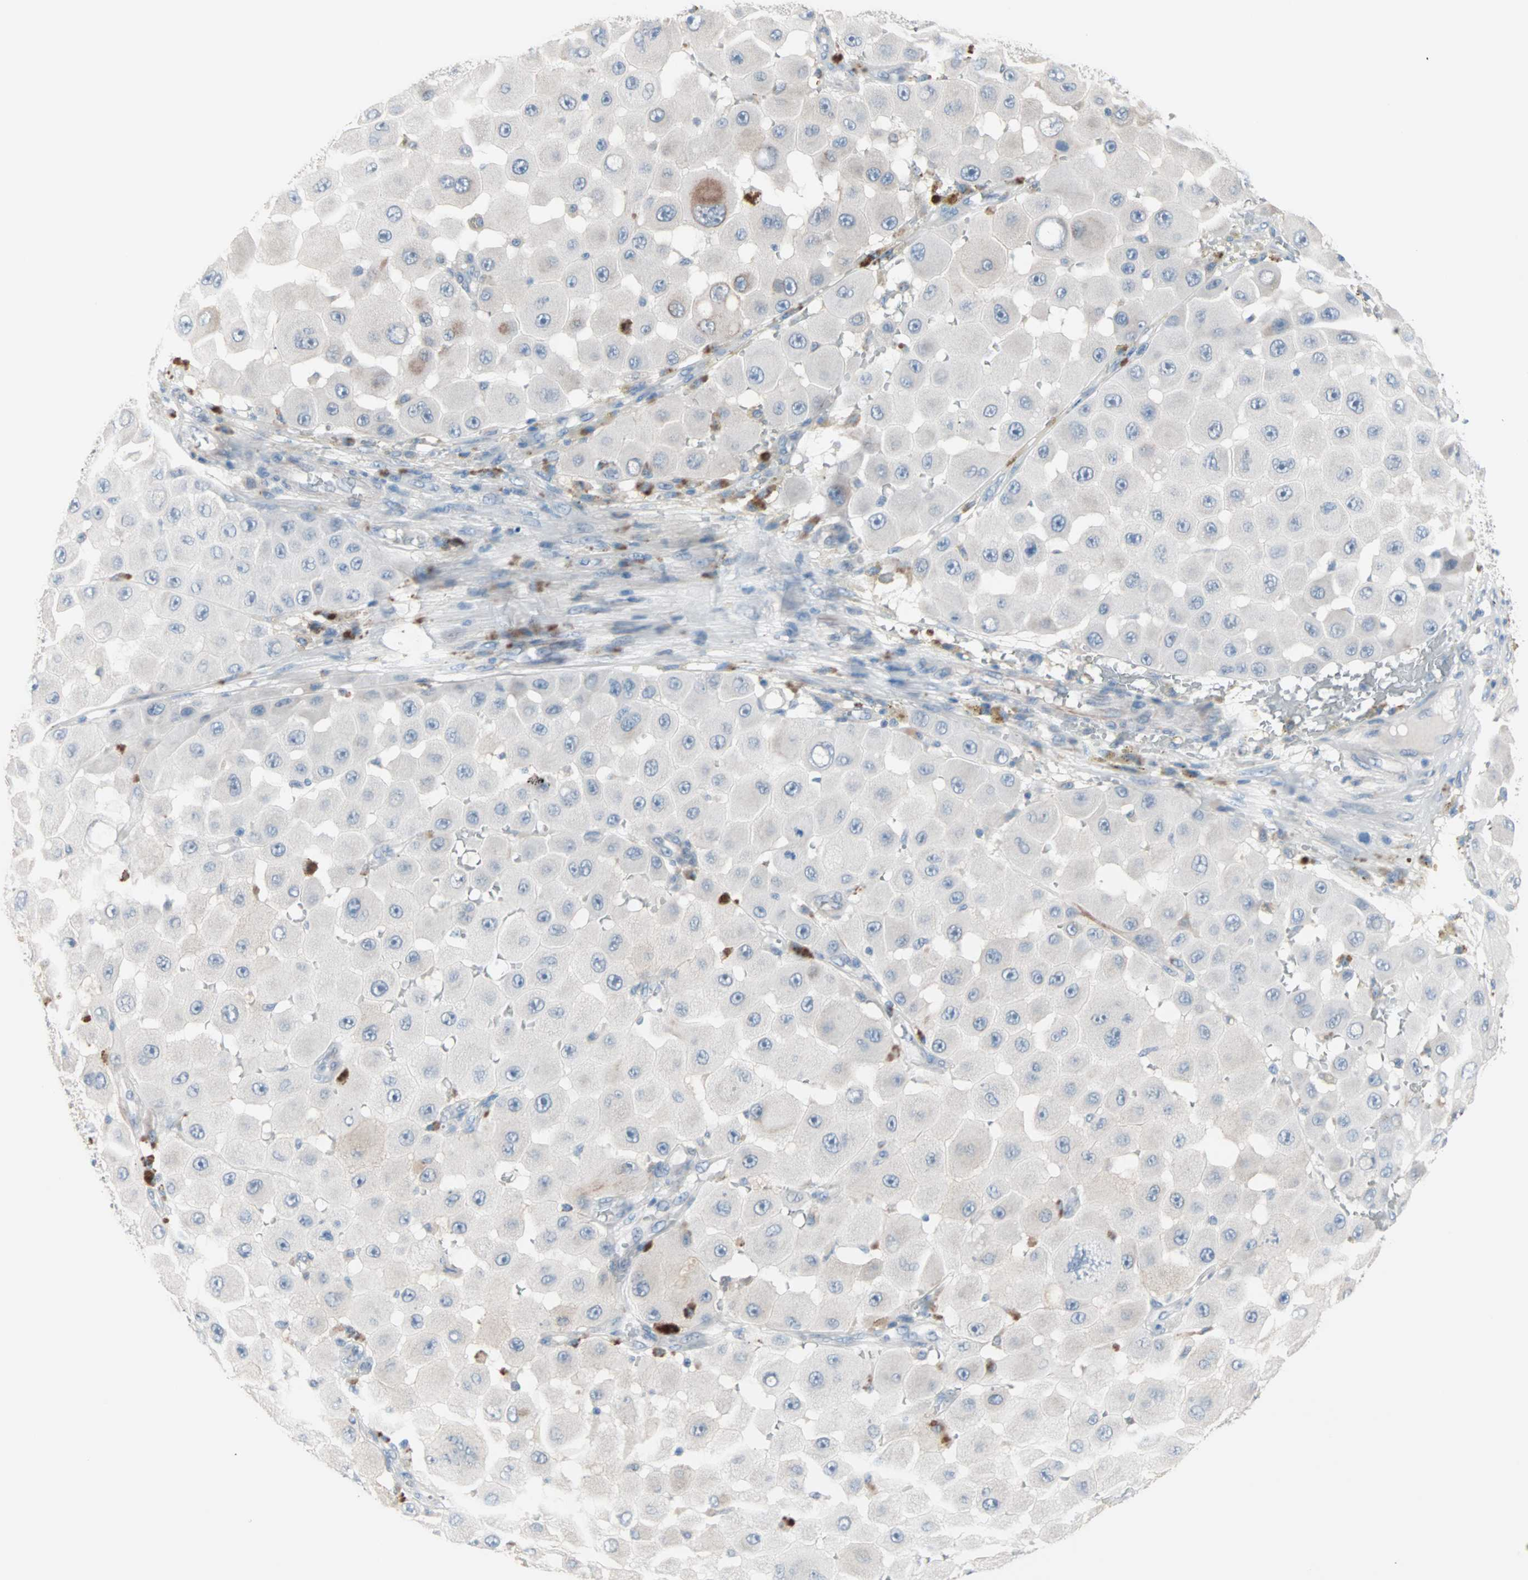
{"staining": {"intensity": "negative", "quantity": "none", "location": "none"}, "tissue": "melanoma", "cell_type": "Tumor cells", "image_type": "cancer", "snomed": [{"axis": "morphology", "description": "Malignant melanoma, NOS"}, {"axis": "topography", "description": "Skin"}], "caption": "DAB (3,3'-diaminobenzidine) immunohistochemical staining of malignant melanoma reveals no significant positivity in tumor cells.", "gene": "ULBP1", "patient": {"sex": "female", "age": 81}}